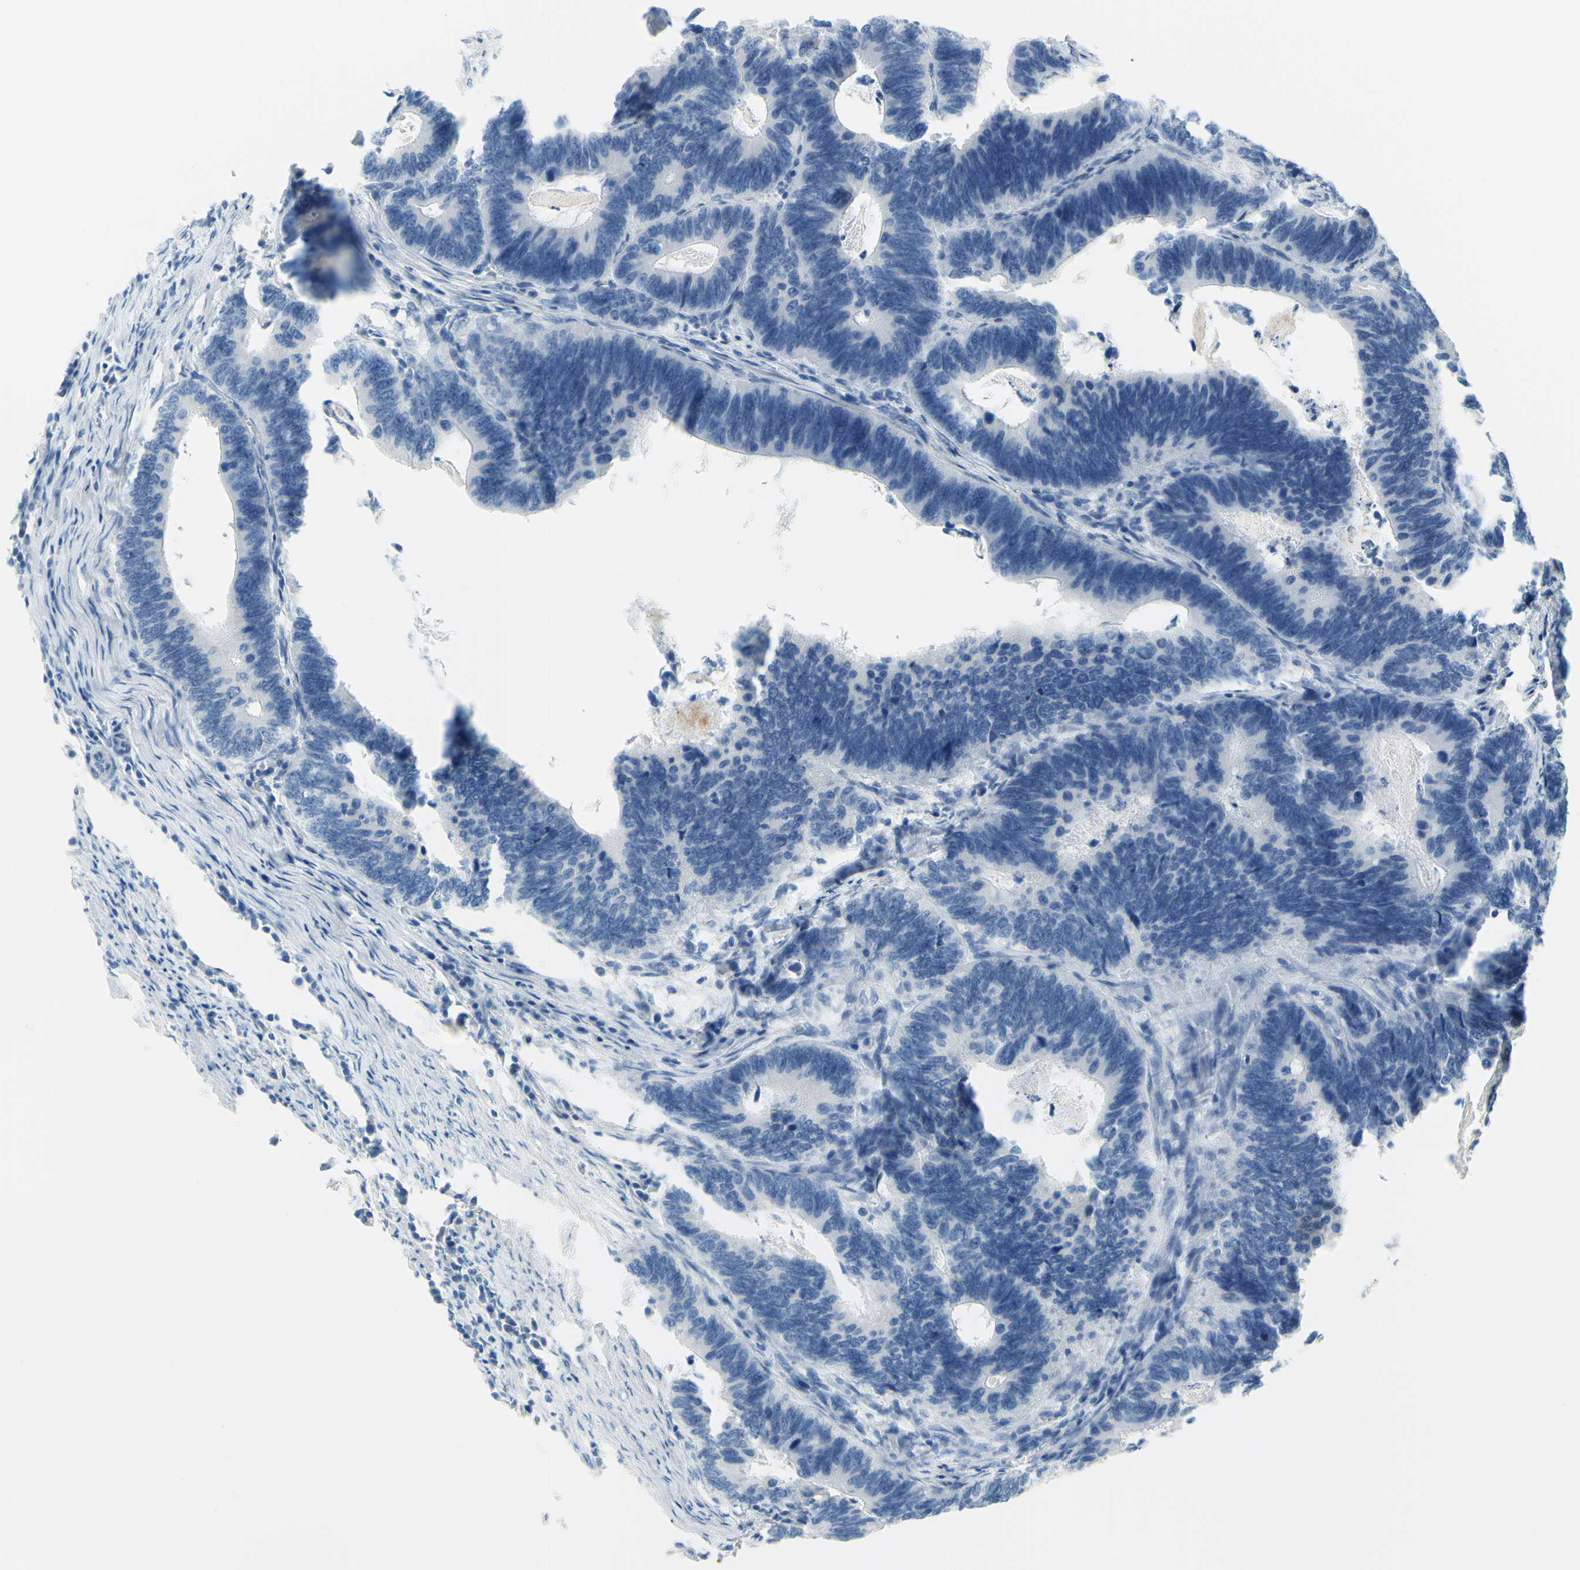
{"staining": {"intensity": "negative", "quantity": "none", "location": "none"}, "tissue": "colorectal cancer", "cell_type": "Tumor cells", "image_type": "cancer", "snomed": [{"axis": "morphology", "description": "Adenocarcinoma, NOS"}, {"axis": "topography", "description": "Colon"}], "caption": "DAB immunohistochemical staining of human adenocarcinoma (colorectal) demonstrates no significant staining in tumor cells.", "gene": "DCT", "patient": {"sex": "male", "age": 72}}